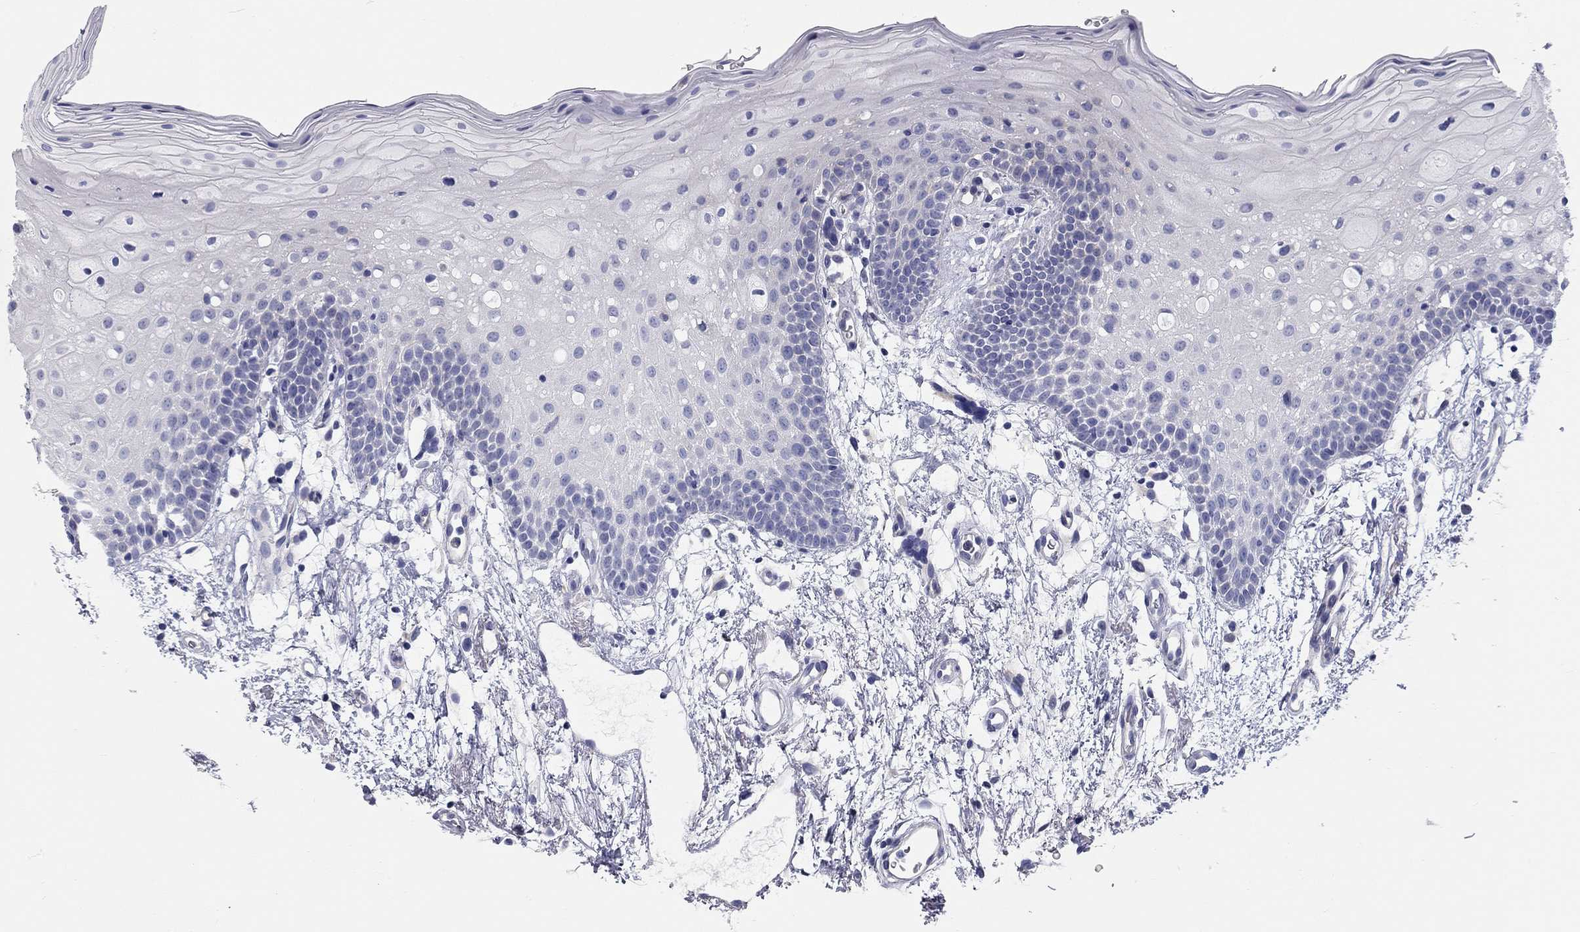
{"staining": {"intensity": "negative", "quantity": "none", "location": "none"}, "tissue": "oral mucosa", "cell_type": "Squamous epithelial cells", "image_type": "normal", "snomed": [{"axis": "morphology", "description": "Normal tissue, NOS"}, {"axis": "topography", "description": "Oral tissue"}, {"axis": "topography", "description": "Tounge, NOS"}], "caption": "Human oral mucosa stained for a protein using immunohistochemistry reveals no positivity in squamous epithelial cells.", "gene": "XAGE2", "patient": {"sex": "female", "age": 83}}